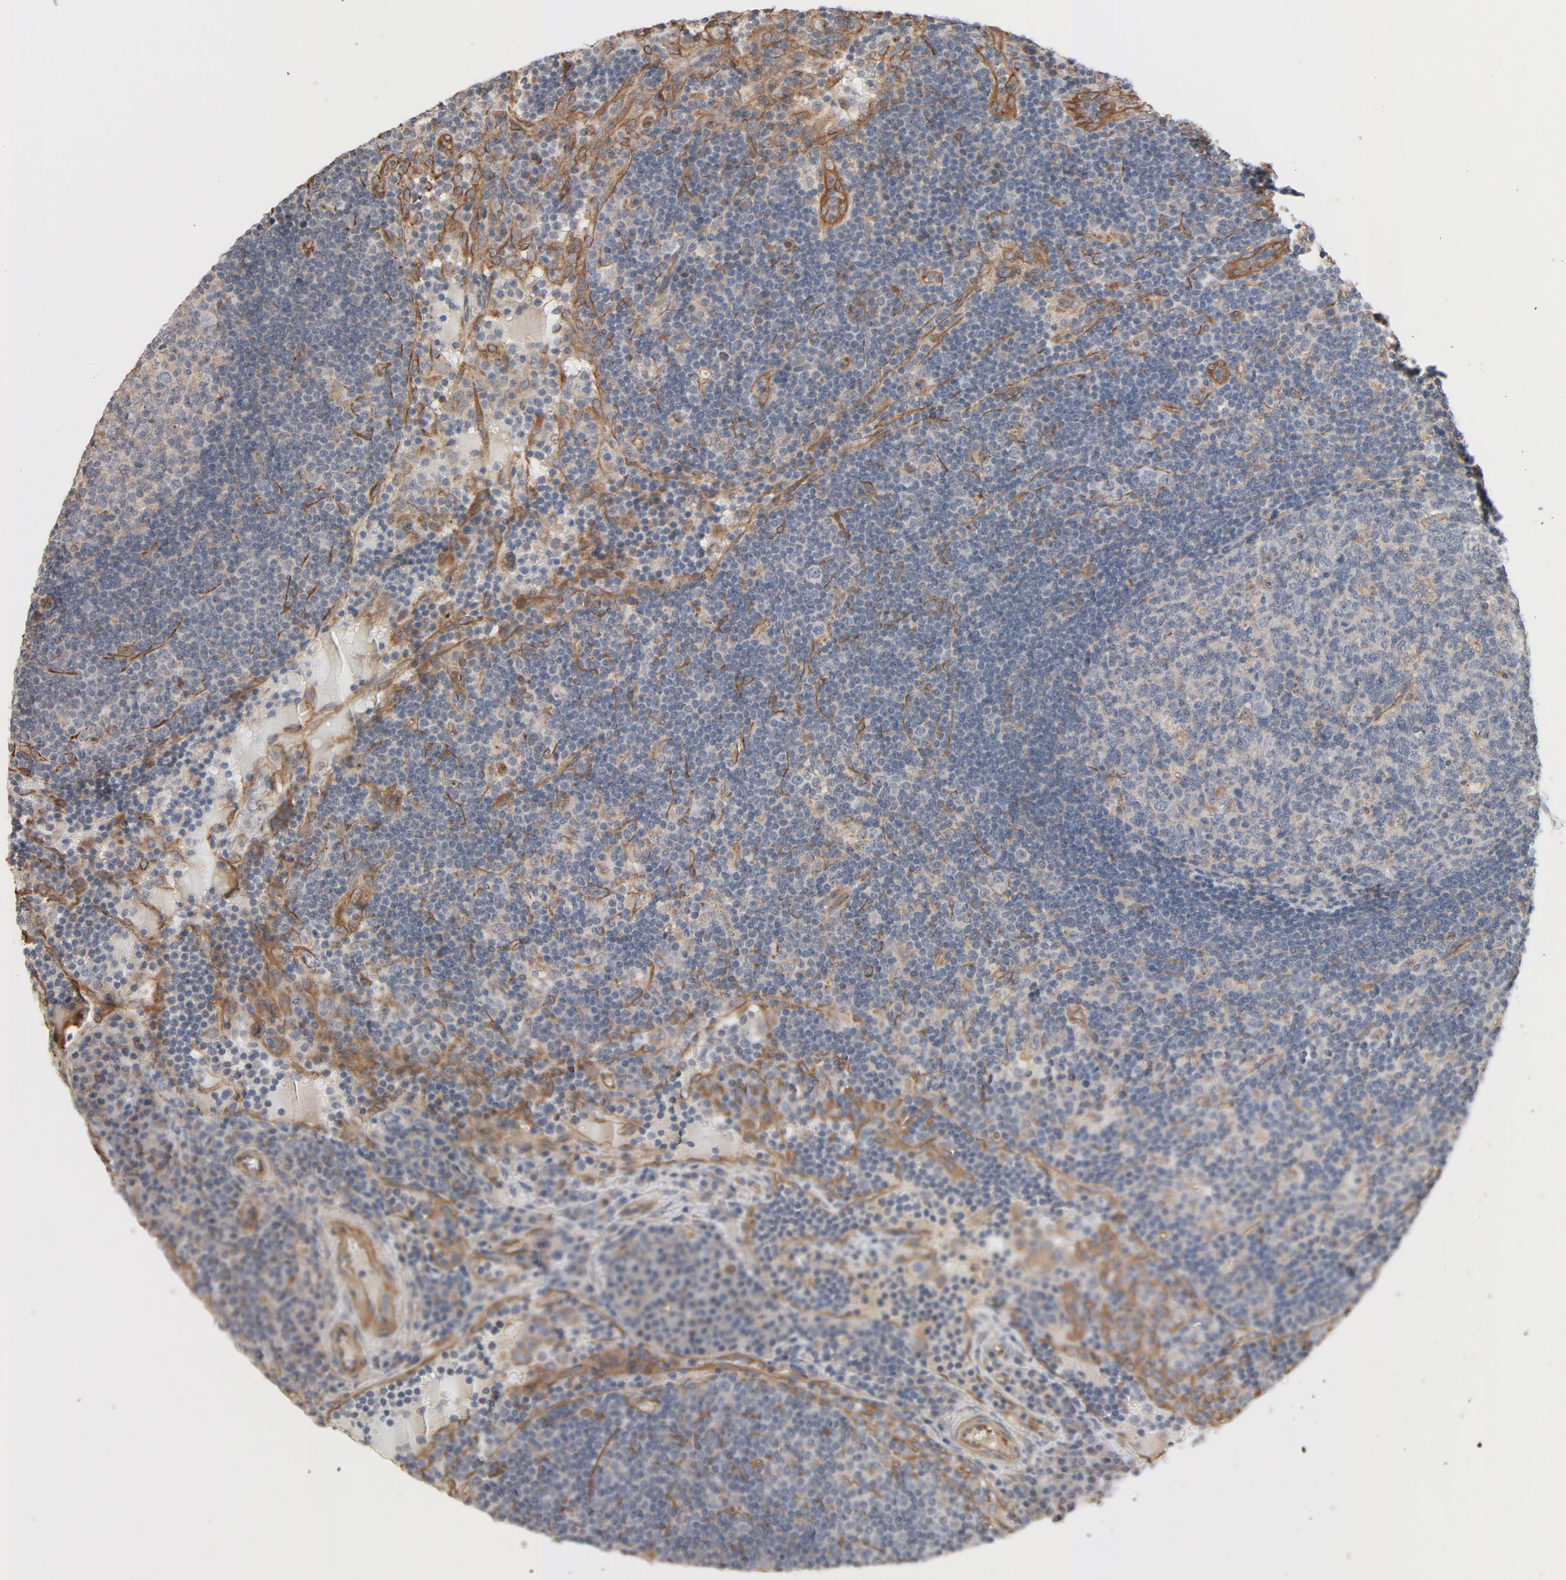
{"staining": {"intensity": "negative", "quantity": "none", "location": "none"}, "tissue": "lymph node", "cell_type": "Germinal center cells", "image_type": "normal", "snomed": [{"axis": "morphology", "description": "Normal tissue, NOS"}, {"axis": "morphology", "description": "Squamous cell carcinoma, metastatic, NOS"}, {"axis": "topography", "description": "Lymph node"}], "caption": "Germinal center cells are negative for brown protein staining in unremarkable lymph node.", "gene": "TRIOBP", "patient": {"sex": "female", "age": 53}}